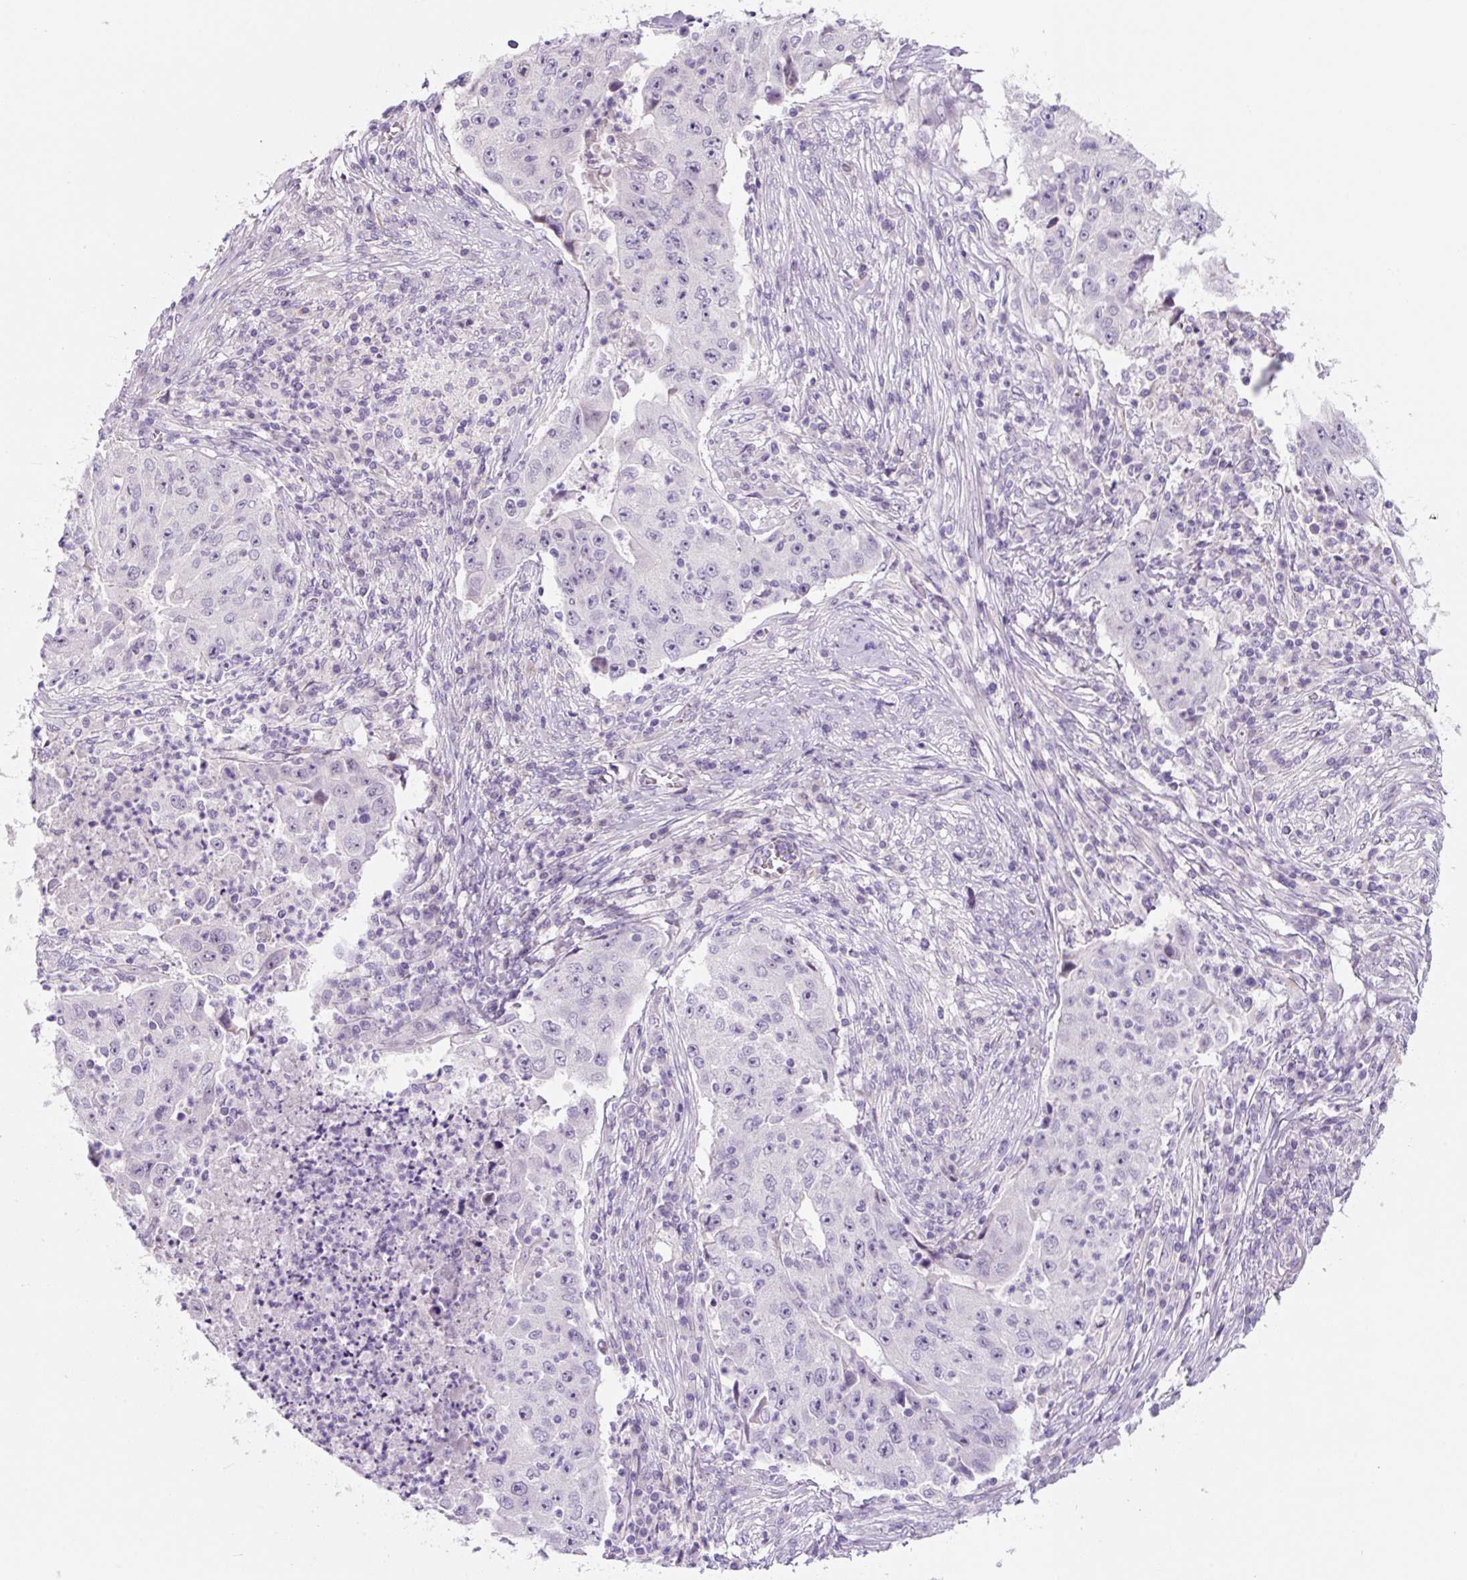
{"staining": {"intensity": "negative", "quantity": "none", "location": "none"}, "tissue": "lung cancer", "cell_type": "Tumor cells", "image_type": "cancer", "snomed": [{"axis": "morphology", "description": "Squamous cell carcinoma, NOS"}, {"axis": "topography", "description": "Lung"}], "caption": "Immunohistochemical staining of human lung cancer (squamous cell carcinoma) displays no significant positivity in tumor cells.", "gene": "CCL25", "patient": {"sex": "male", "age": 64}}